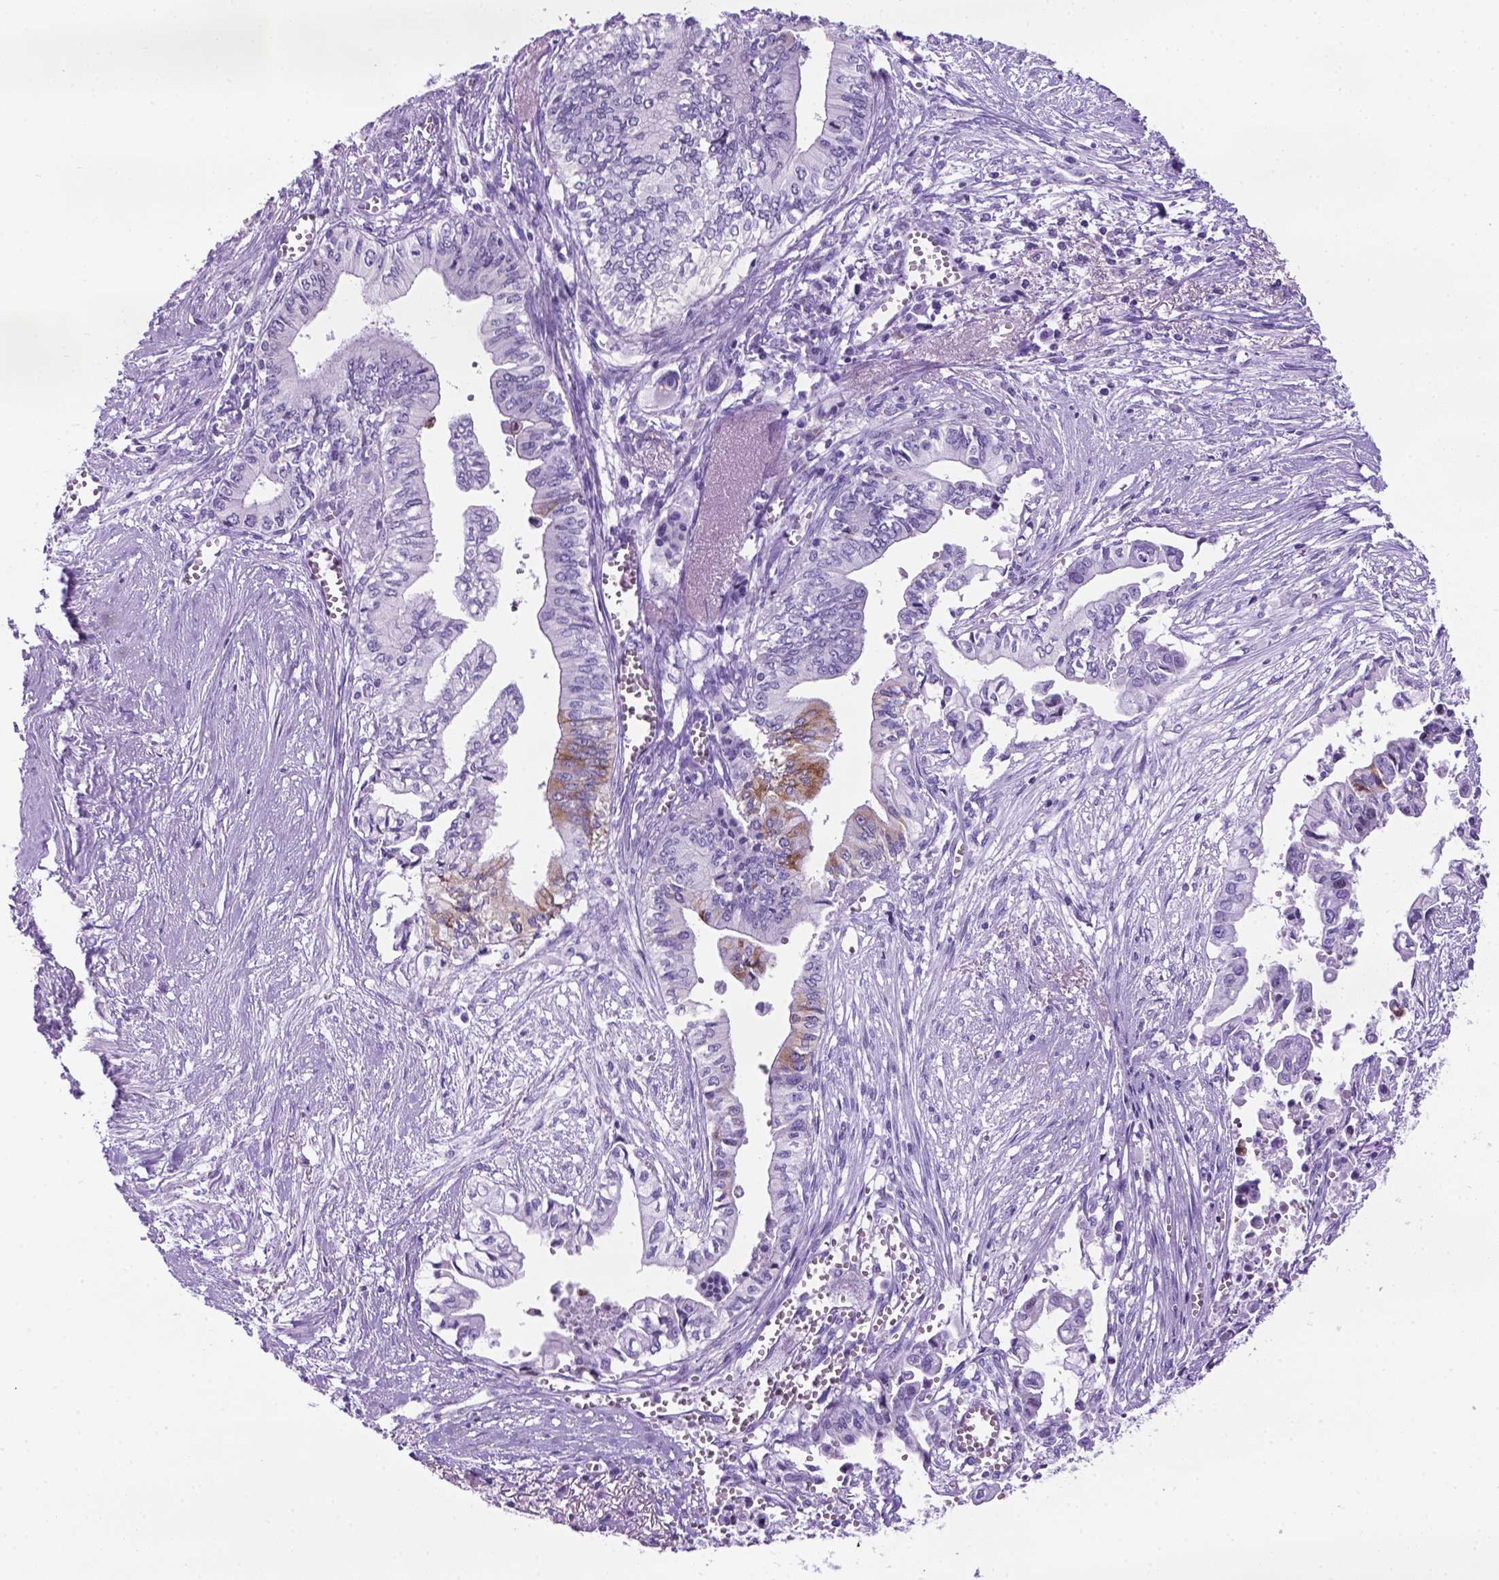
{"staining": {"intensity": "moderate", "quantity": "<25%", "location": "cytoplasmic/membranous"}, "tissue": "pancreatic cancer", "cell_type": "Tumor cells", "image_type": "cancer", "snomed": [{"axis": "morphology", "description": "Adenocarcinoma, NOS"}, {"axis": "topography", "description": "Pancreas"}], "caption": "Human adenocarcinoma (pancreatic) stained for a protein (brown) reveals moderate cytoplasmic/membranous positive positivity in approximately <25% of tumor cells.", "gene": "C17orf107", "patient": {"sex": "female", "age": 61}}